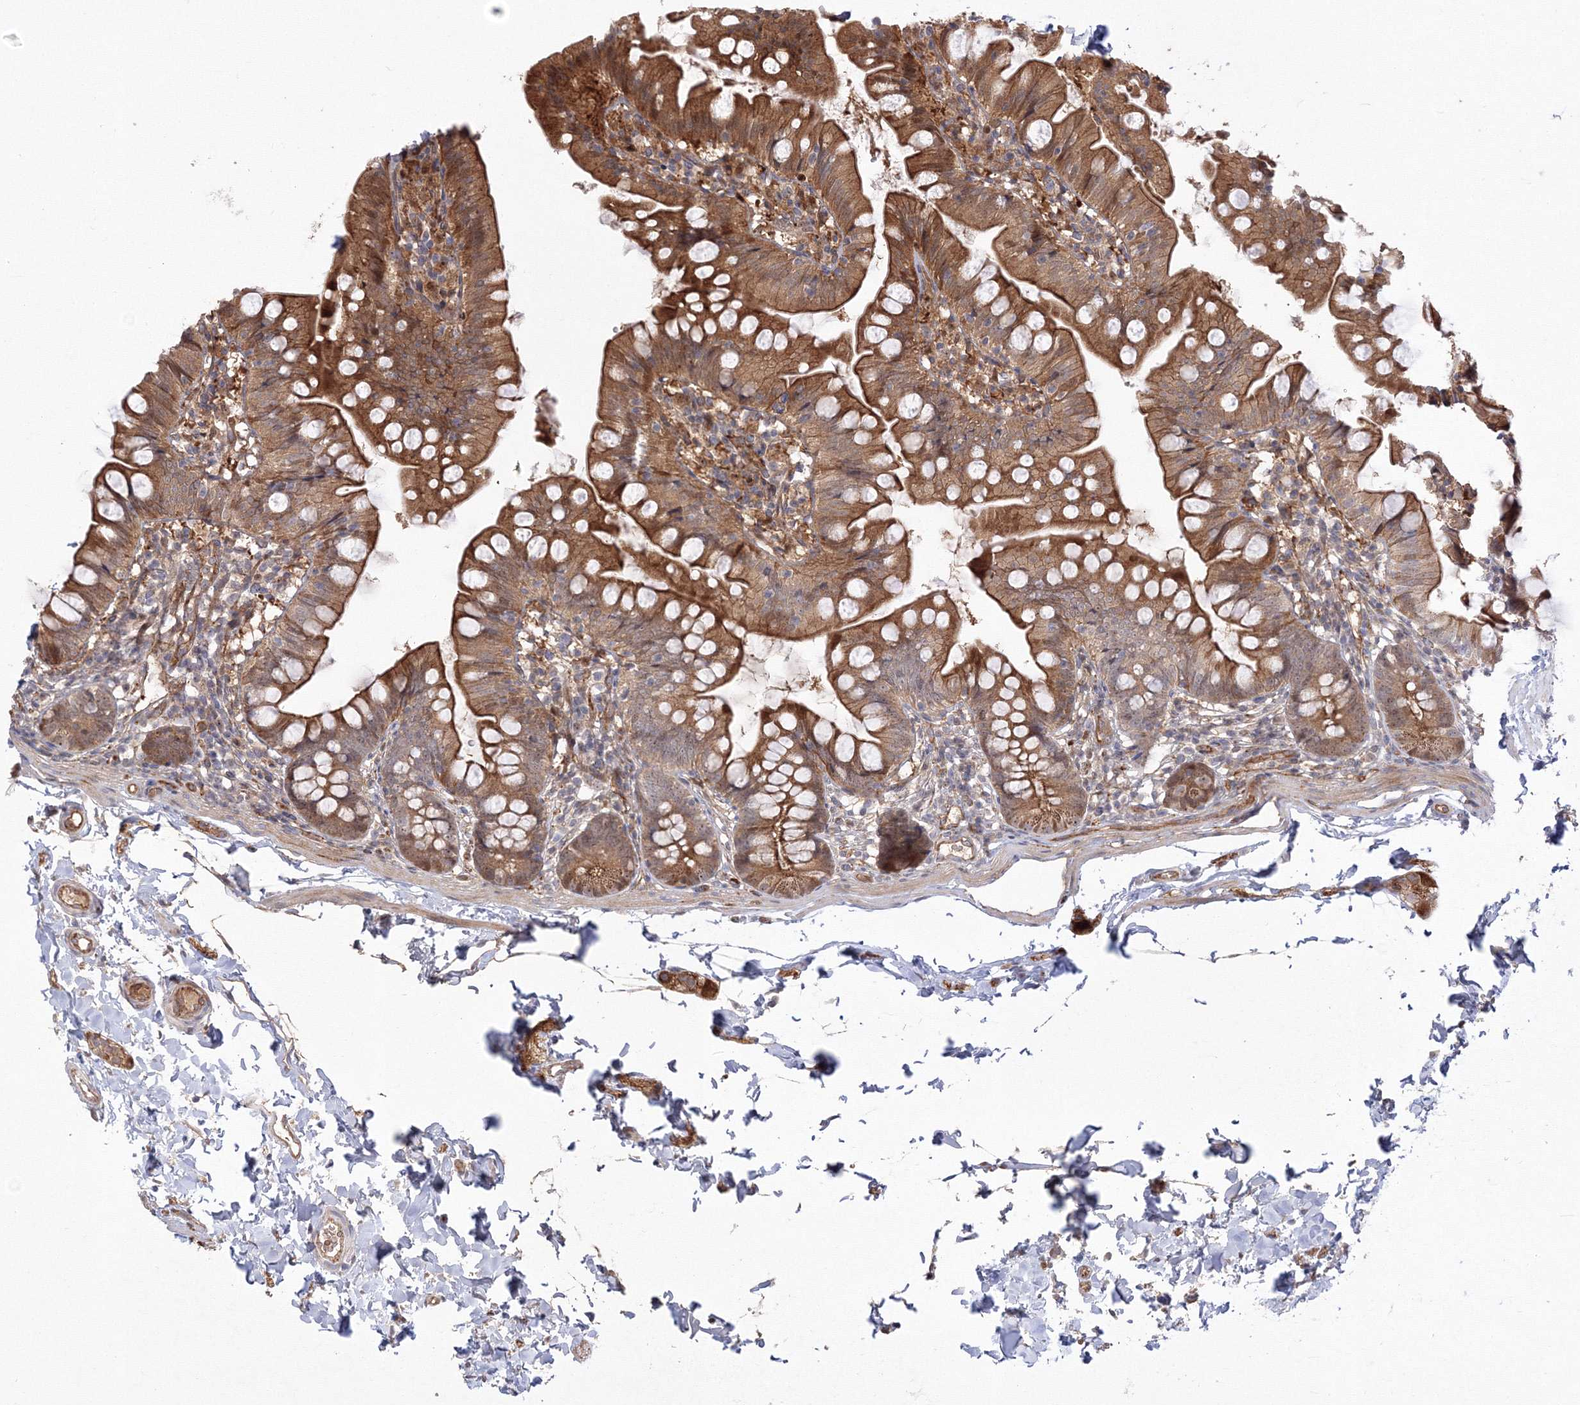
{"staining": {"intensity": "moderate", "quantity": ">75%", "location": "cytoplasmic/membranous,nuclear"}, "tissue": "small intestine", "cell_type": "Glandular cells", "image_type": "normal", "snomed": [{"axis": "morphology", "description": "Normal tissue, NOS"}, {"axis": "topography", "description": "Small intestine"}], "caption": "Immunohistochemistry (IHC) image of benign small intestine: human small intestine stained using immunohistochemistry reveals medium levels of moderate protein expression localized specifically in the cytoplasmic/membranous,nuclear of glandular cells, appearing as a cytoplasmic/membranous,nuclear brown color.", "gene": "NPM3", "patient": {"sex": "male", "age": 7}}